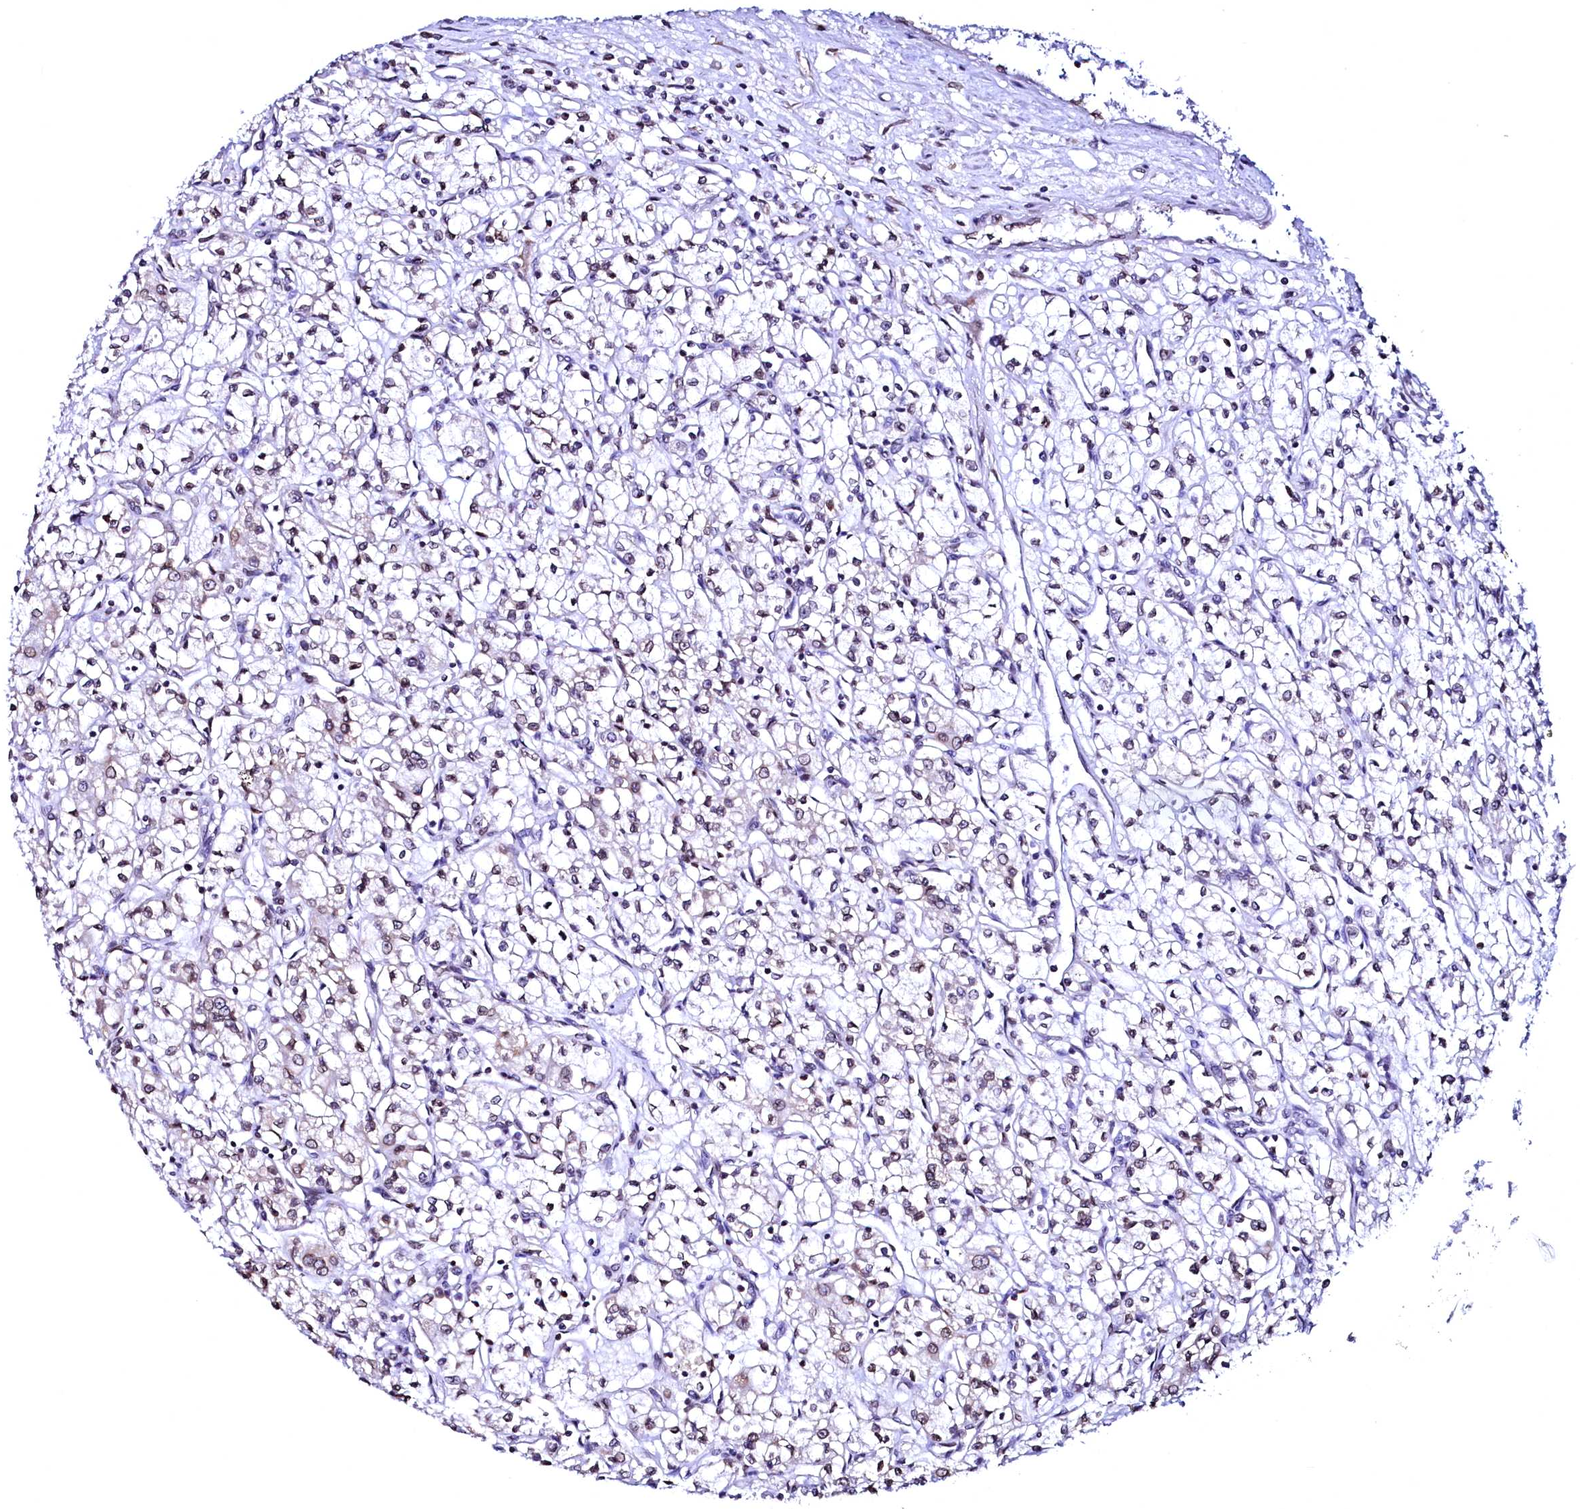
{"staining": {"intensity": "weak", "quantity": "<25%", "location": "nuclear"}, "tissue": "renal cancer", "cell_type": "Tumor cells", "image_type": "cancer", "snomed": [{"axis": "morphology", "description": "Adenocarcinoma, NOS"}, {"axis": "topography", "description": "Kidney"}], "caption": "IHC image of renal cancer (adenocarcinoma) stained for a protein (brown), which reveals no expression in tumor cells.", "gene": "HAND1", "patient": {"sex": "male", "age": 59}}